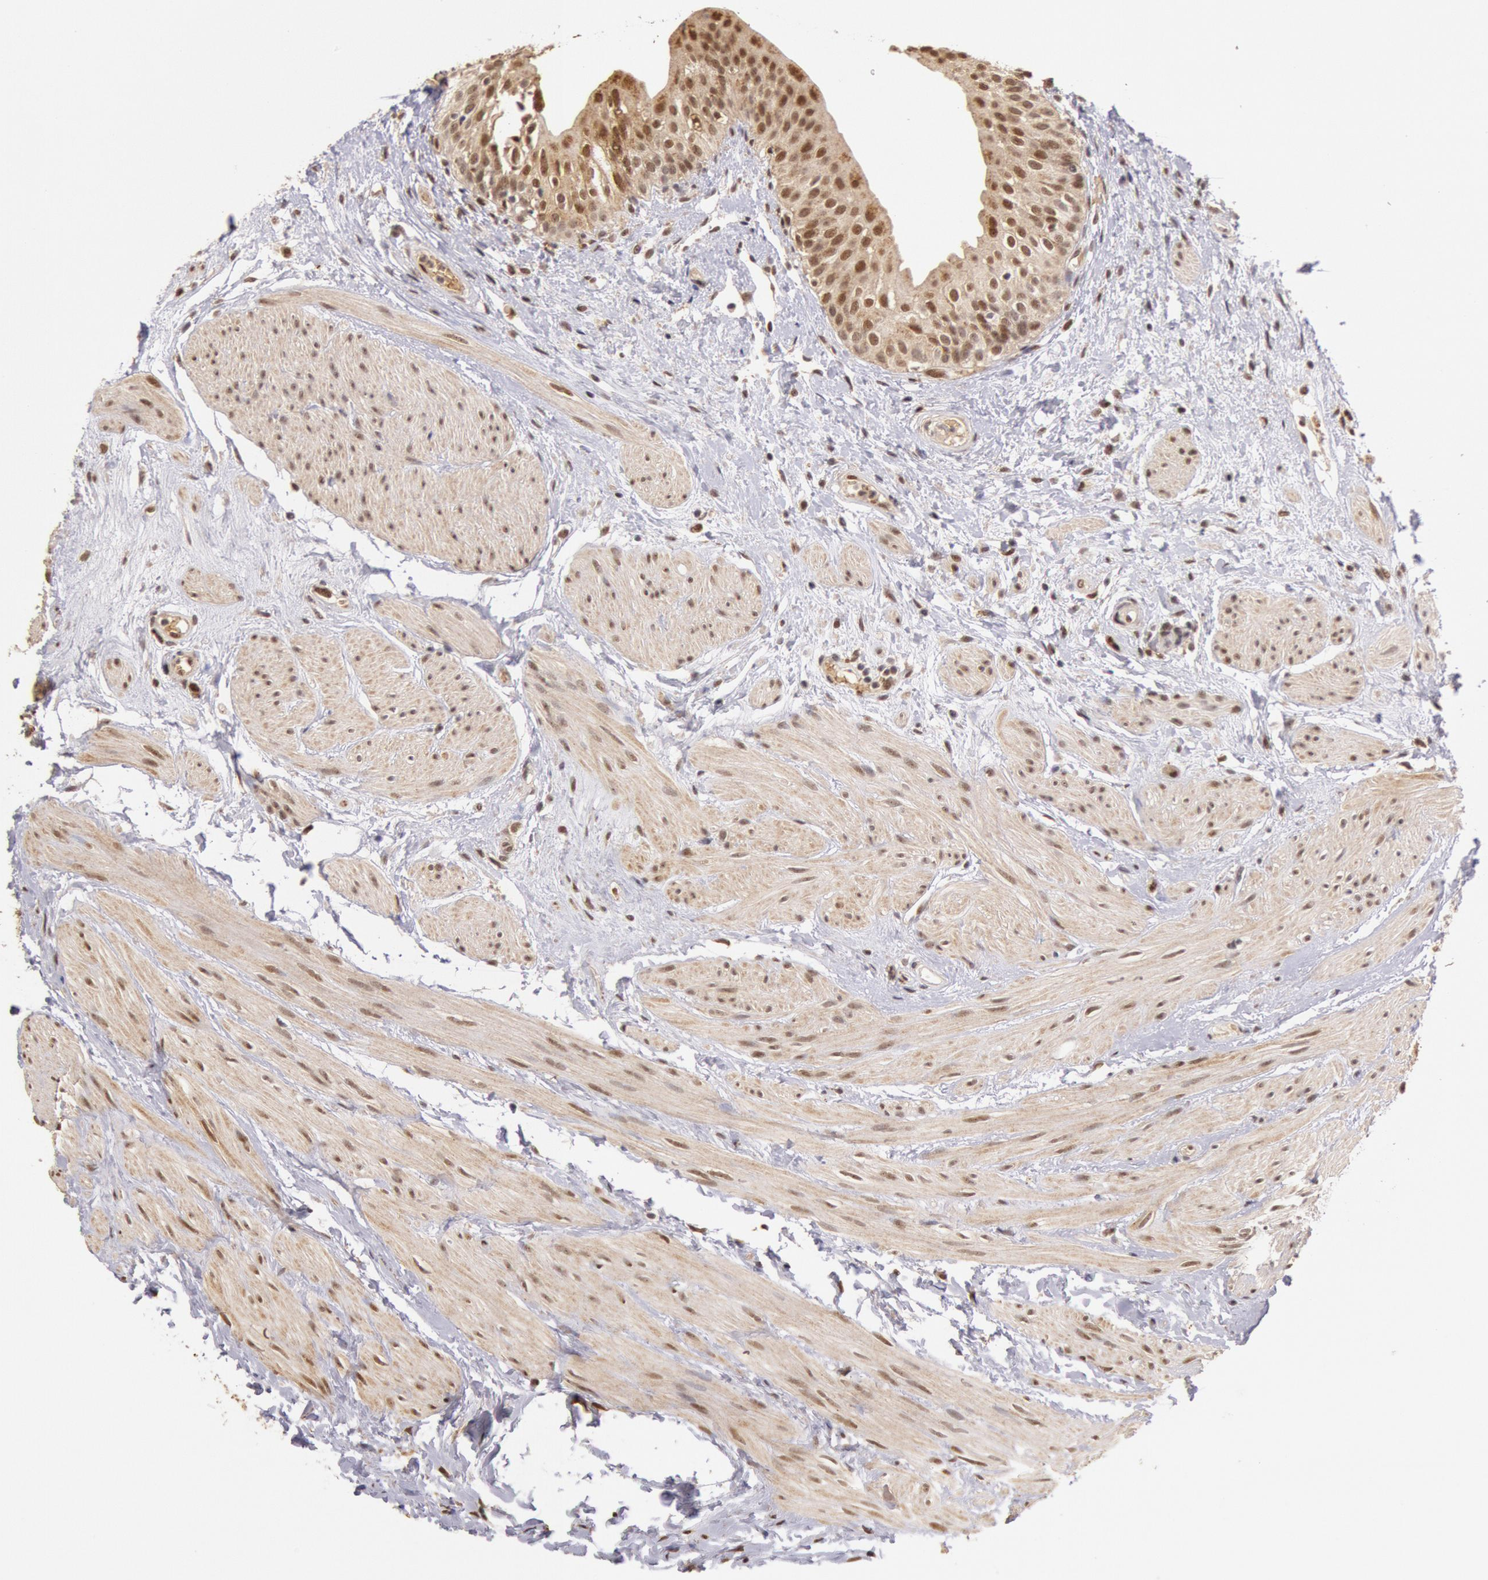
{"staining": {"intensity": "moderate", "quantity": ">75%", "location": "nuclear"}, "tissue": "urinary bladder", "cell_type": "Urothelial cells", "image_type": "normal", "snomed": [{"axis": "morphology", "description": "Normal tissue, NOS"}, {"axis": "topography", "description": "Urinary bladder"}], "caption": "Urothelial cells demonstrate moderate nuclear staining in approximately >75% of cells in benign urinary bladder. (Stains: DAB (3,3'-diaminobenzidine) in brown, nuclei in blue, Microscopy: brightfield microscopy at high magnification).", "gene": "LIG4", "patient": {"sex": "female", "age": 55}}